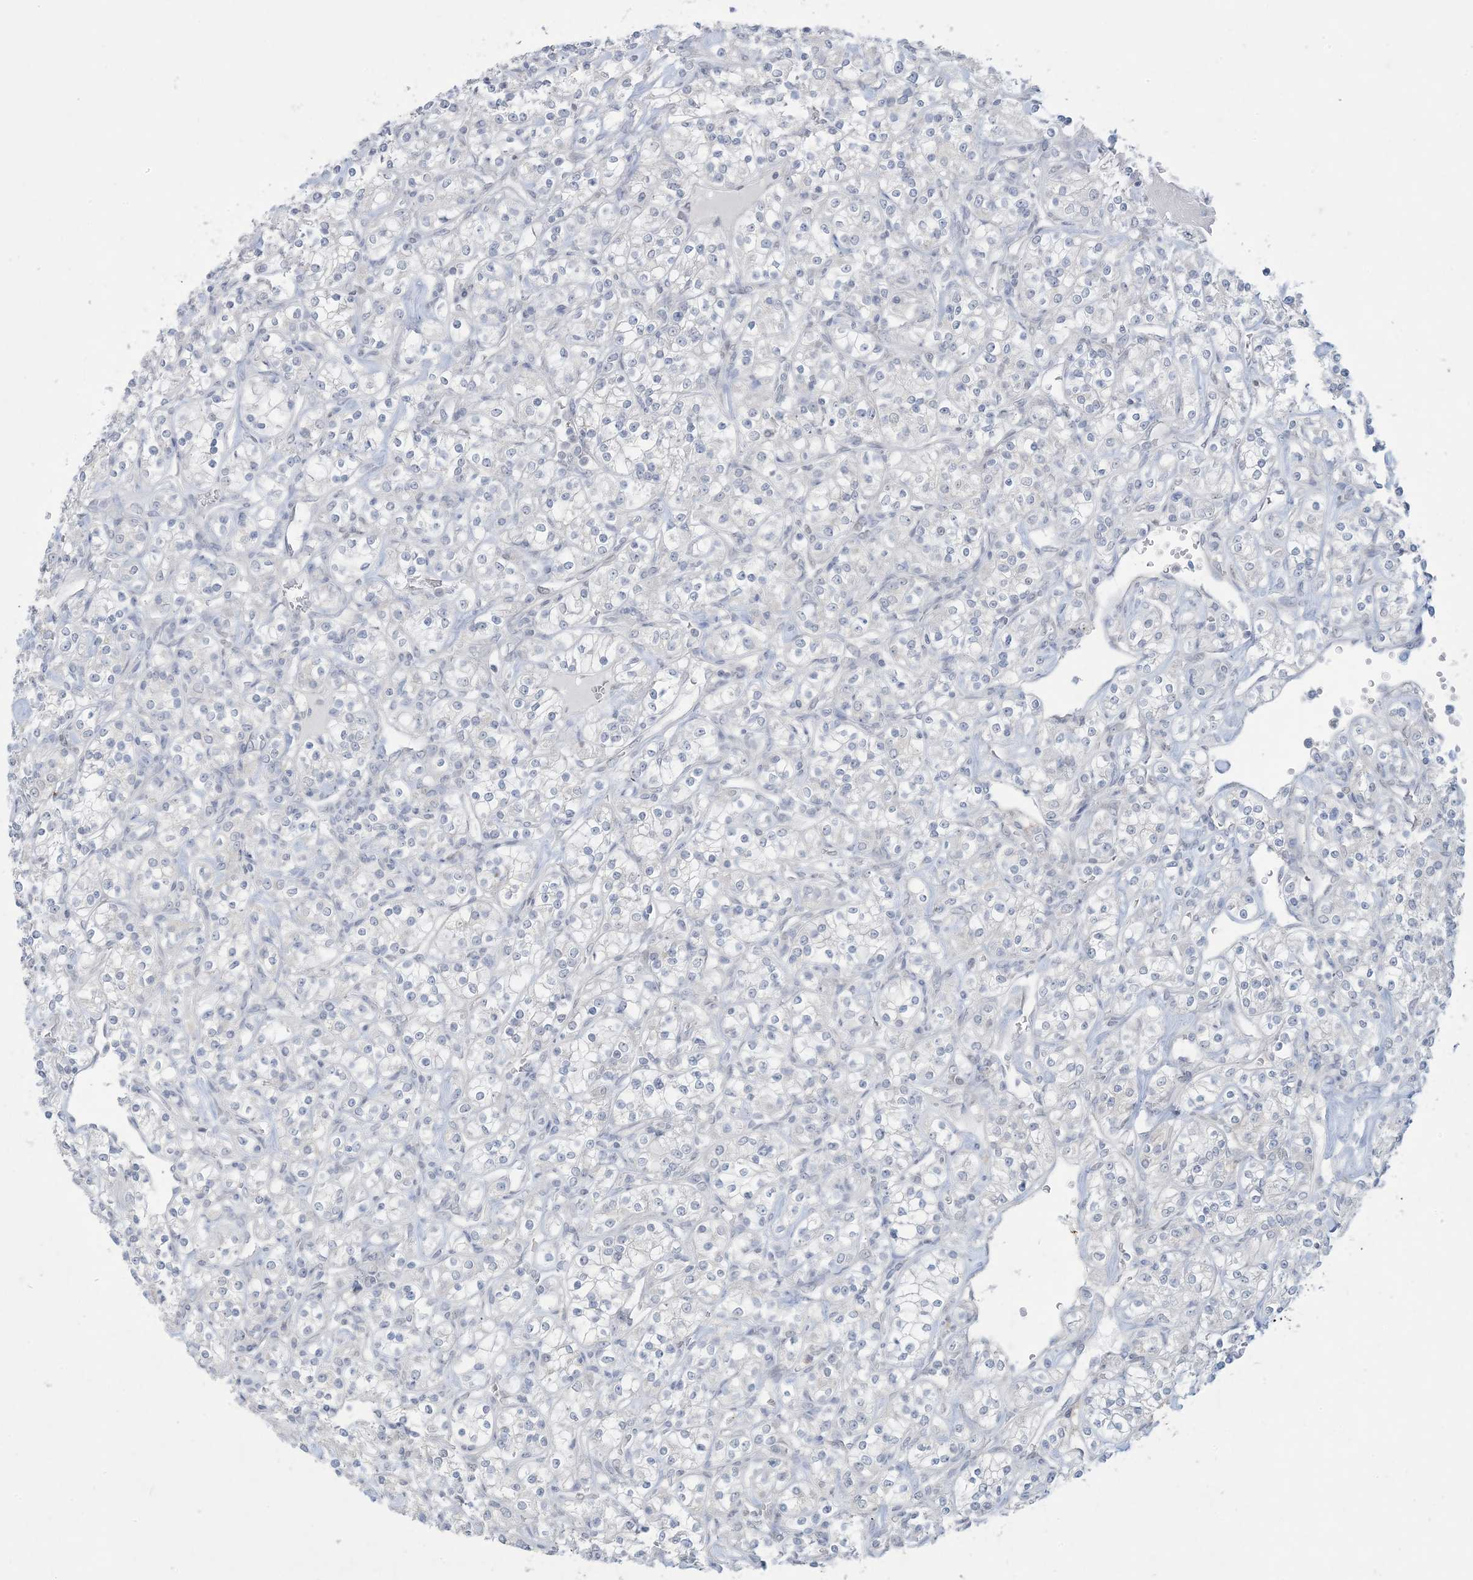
{"staining": {"intensity": "negative", "quantity": "none", "location": "none"}, "tissue": "renal cancer", "cell_type": "Tumor cells", "image_type": "cancer", "snomed": [{"axis": "morphology", "description": "Adenocarcinoma, NOS"}, {"axis": "topography", "description": "Kidney"}], "caption": "A histopathology image of human renal cancer is negative for staining in tumor cells. Brightfield microscopy of IHC stained with DAB (3,3'-diaminobenzidine) (brown) and hematoxylin (blue), captured at high magnification.", "gene": "KIF3A", "patient": {"sex": "male", "age": 77}}